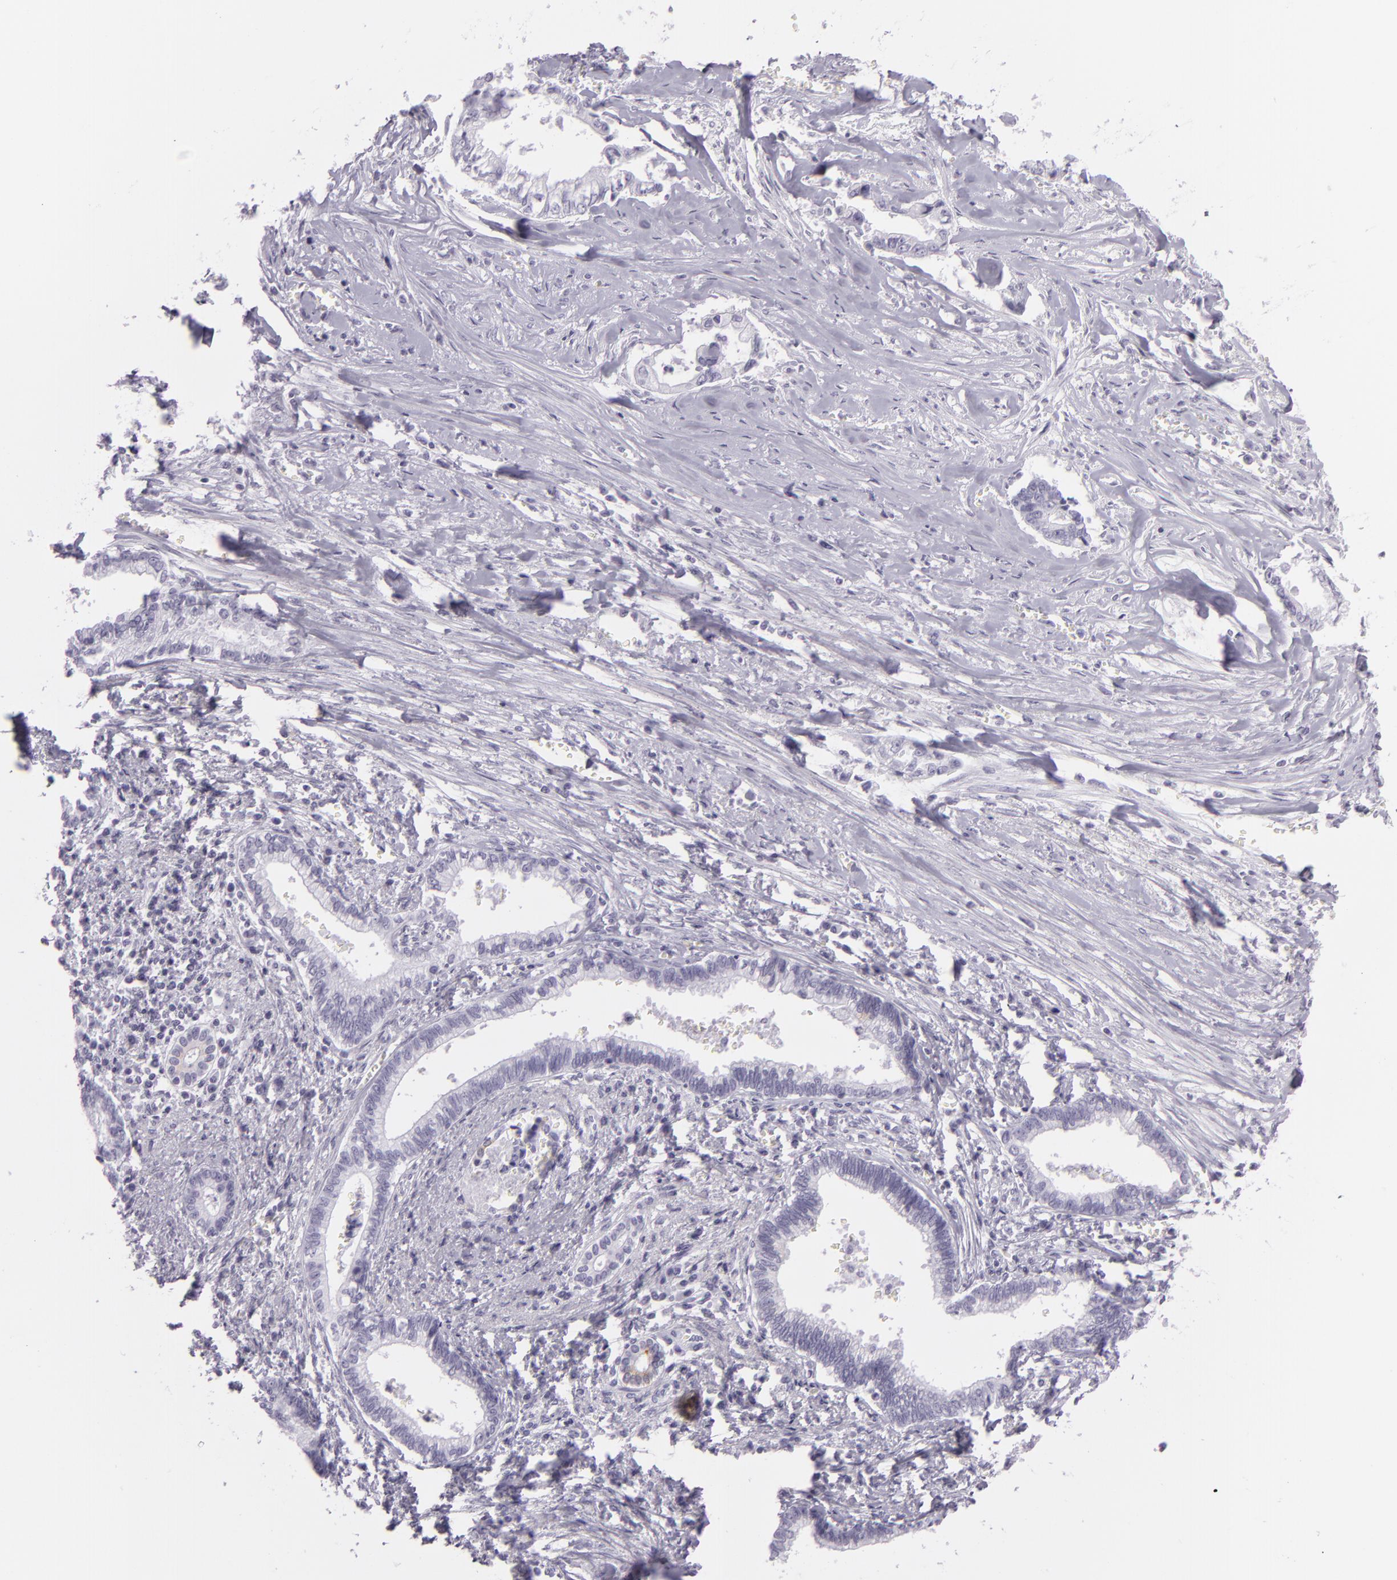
{"staining": {"intensity": "negative", "quantity": "none", "location": "none"}, "tissue": "liver cancer", "cell_type": "Tumor cells", "image_type": "cancer", "snomed": [{"axis": "morphology", "description": "Cholangiocarcinoma"}, {"axis": "topography", "description": "Liver"}], "caption": "IHC histopathology image of human liver cancer stained for a protein (brown), which exhibits no positivity in tumor cells. (Stains: DAB (3,3'-diaminobenzidine) immunohistochemistry (IHC) with hematoxylin counter stain, Microscopy: brightfield microscopy at high magnification).", "gene": "MUC6", "patient": {"sex": "male", "age": 57}}